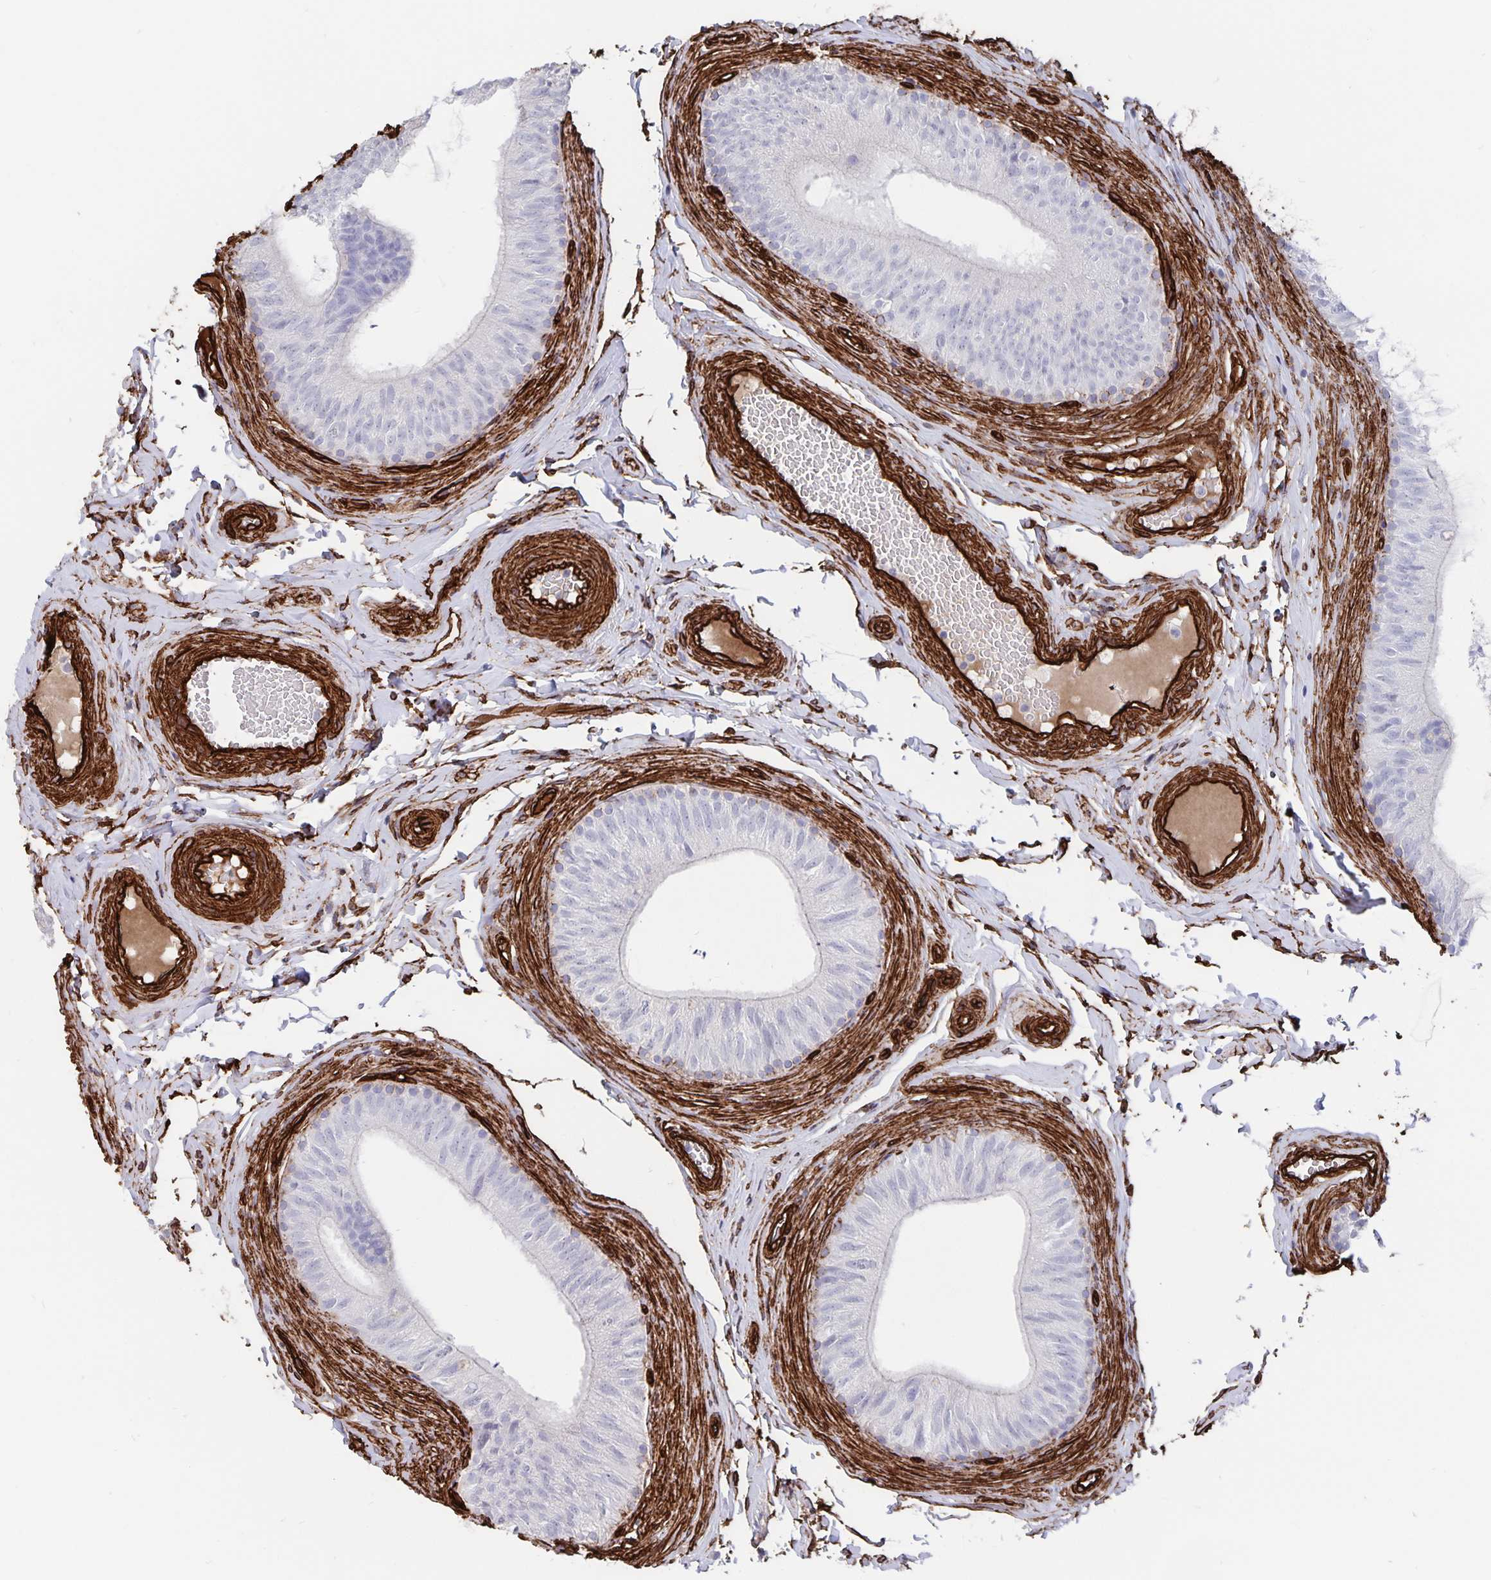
{"staining": {"intensity": "negative", "quantity": "none", "location": "none"}, "tissue": "epididymis", "cell_type": "Glandular cells", "image_type": "normal", "snomed": [{"axis": "morphology", "description": "Normal tissue, NOS"}, {"axis": "topography", "description": "Epididymis, spermatic cord, NOS"}, {"axis": "topography", "description": "Epididymis"}, {"axis": "topography", "description": "Peripheral nerve tissue"}], "caption": "Glandular cells show no significant protein staining in benign epididymis.", "gene": "DCHS2", "patient": {"sex": "male", "age": 29}}